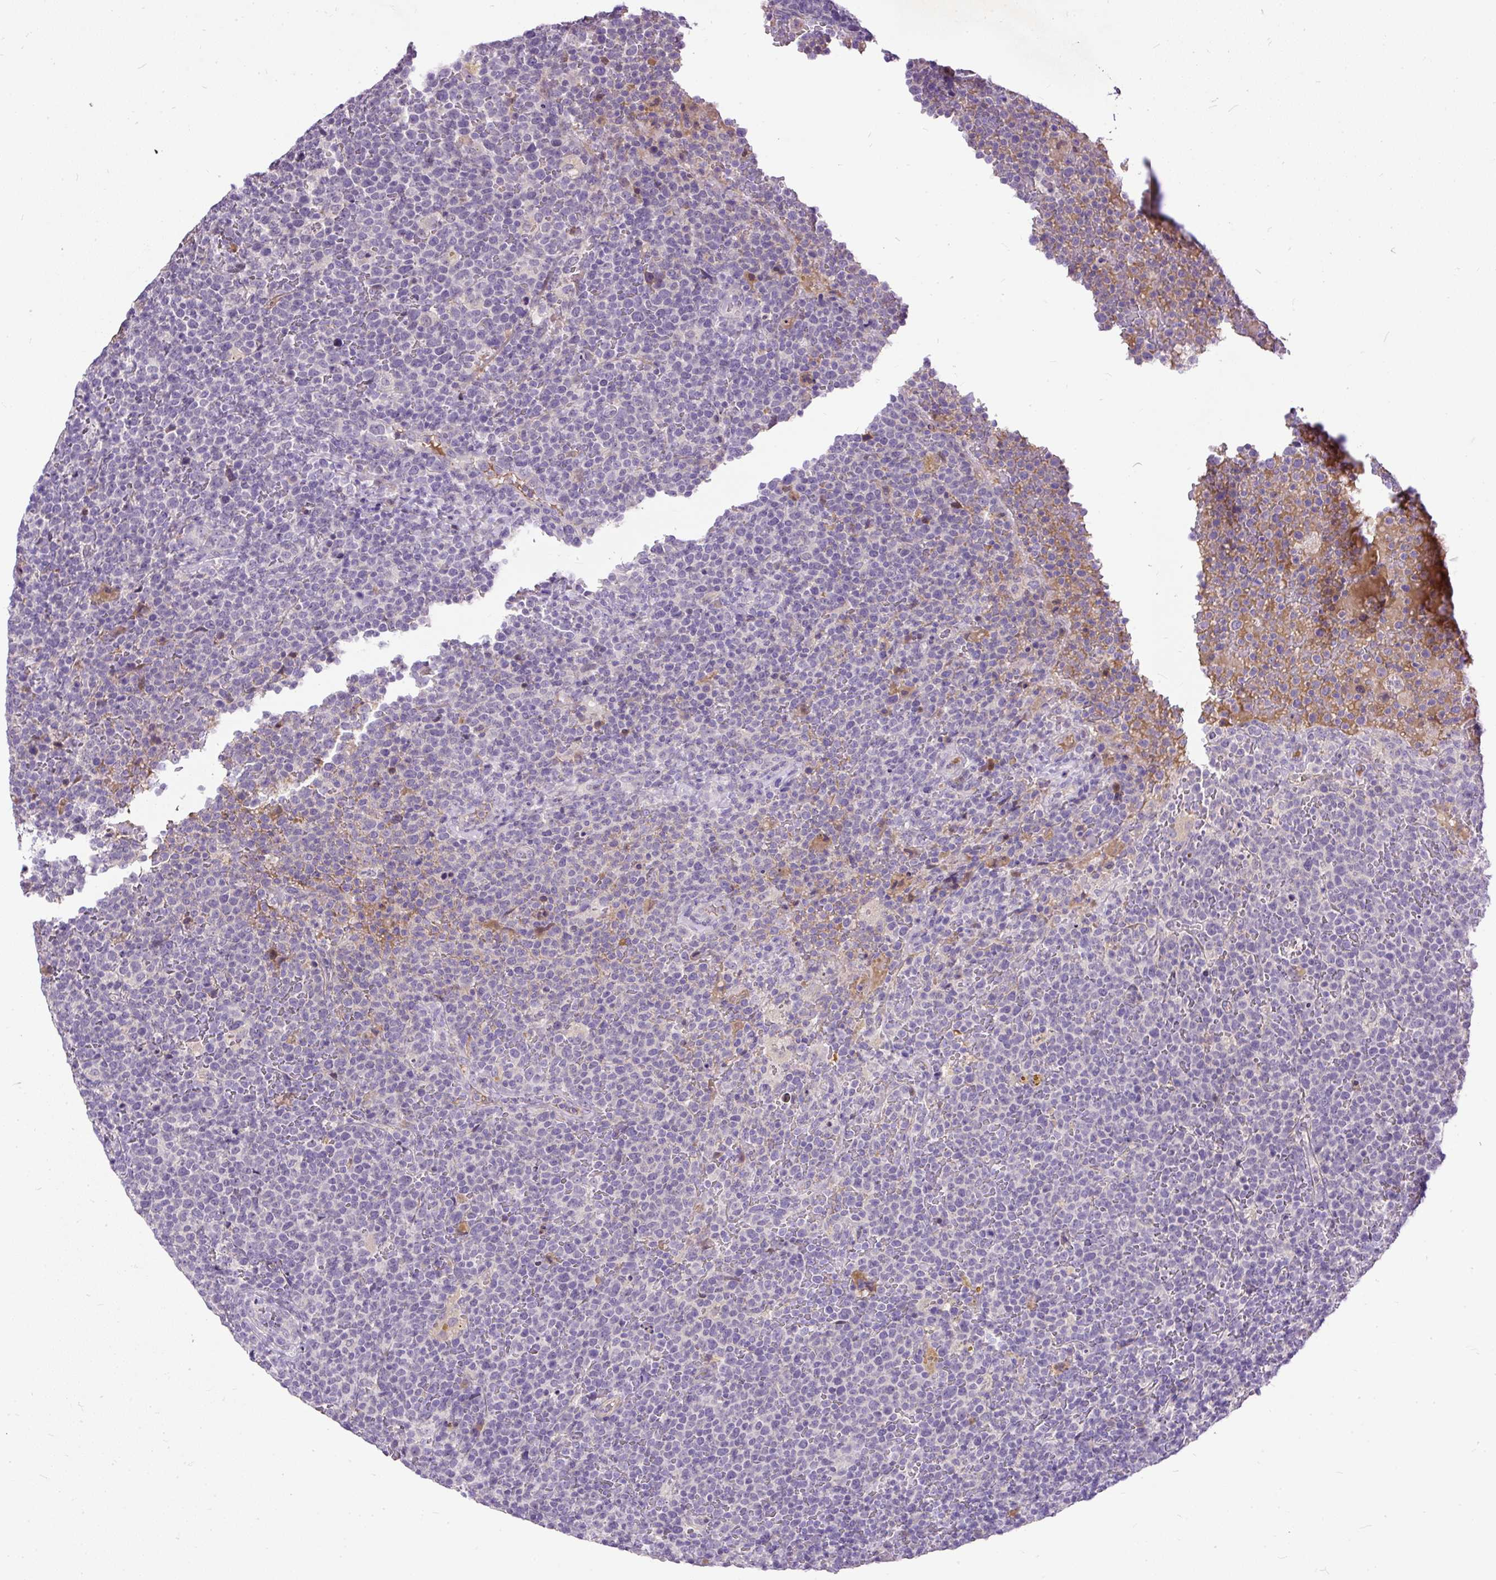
{"staining": {"intensity": "negative", "quantity": "none", "location": "none"}, "tissue": "lymphoma", "cell_type": "Tumor cells", "image_type": "cancer", "snomed": [{"axis": "morphology", "description": "Malignant lymphoma, non-Hodgkin's type, High grade"}, {"axis": "topography", "description": "Lymph node"}], "caption": "Immunohistochemistry (IHC) micrograph of lymphoma stained for a protein (brown), which displays no expression in tumor cells. (DAB (3,3'-diaminobenzidine) immunohistochemistry (IHC), high magnification).", "gene": "KRTAP20-3", "patient": {"sex": "male", "age": 61}}